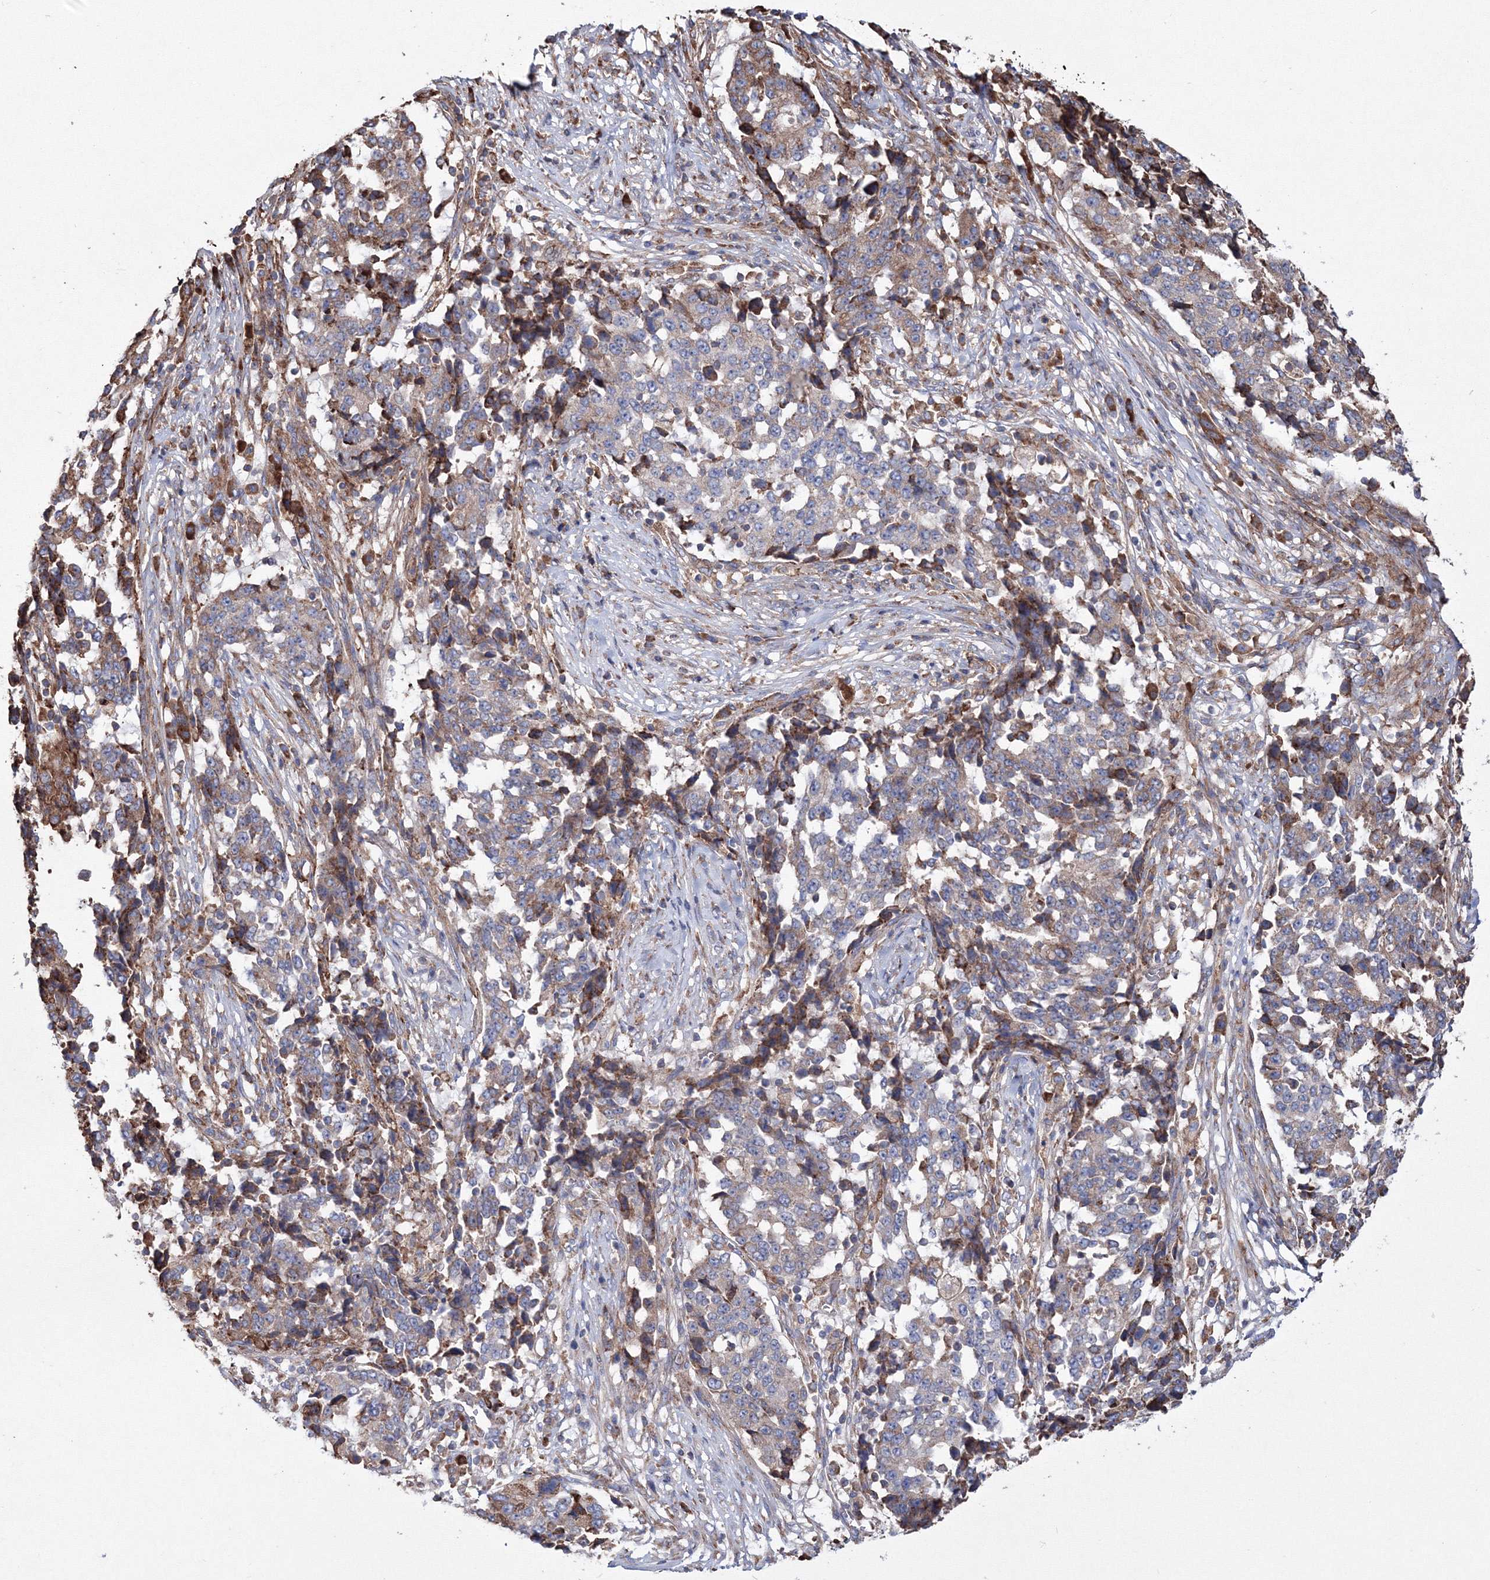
{"staining": {"intensity": "weak", "quantity": "25%-75%", "location": "cytoplasmic/membranous"}, "tissue": "stomach cancer", "cell_type": "Tumor cells", "image_type": "cancer", "snomed": [{"axis": "morphology", "description": "Adenocarcinoma, NOS"}, {"axis": "topography", "description": "Stomach"}], "caption": "A brown stain highlights weak cytoplasmic/membranous staining of a protein in adenocarcinoma (stomach) tumor cells.", "gene": "VPS8", "patient": {"sex": "male", "age": 59}}